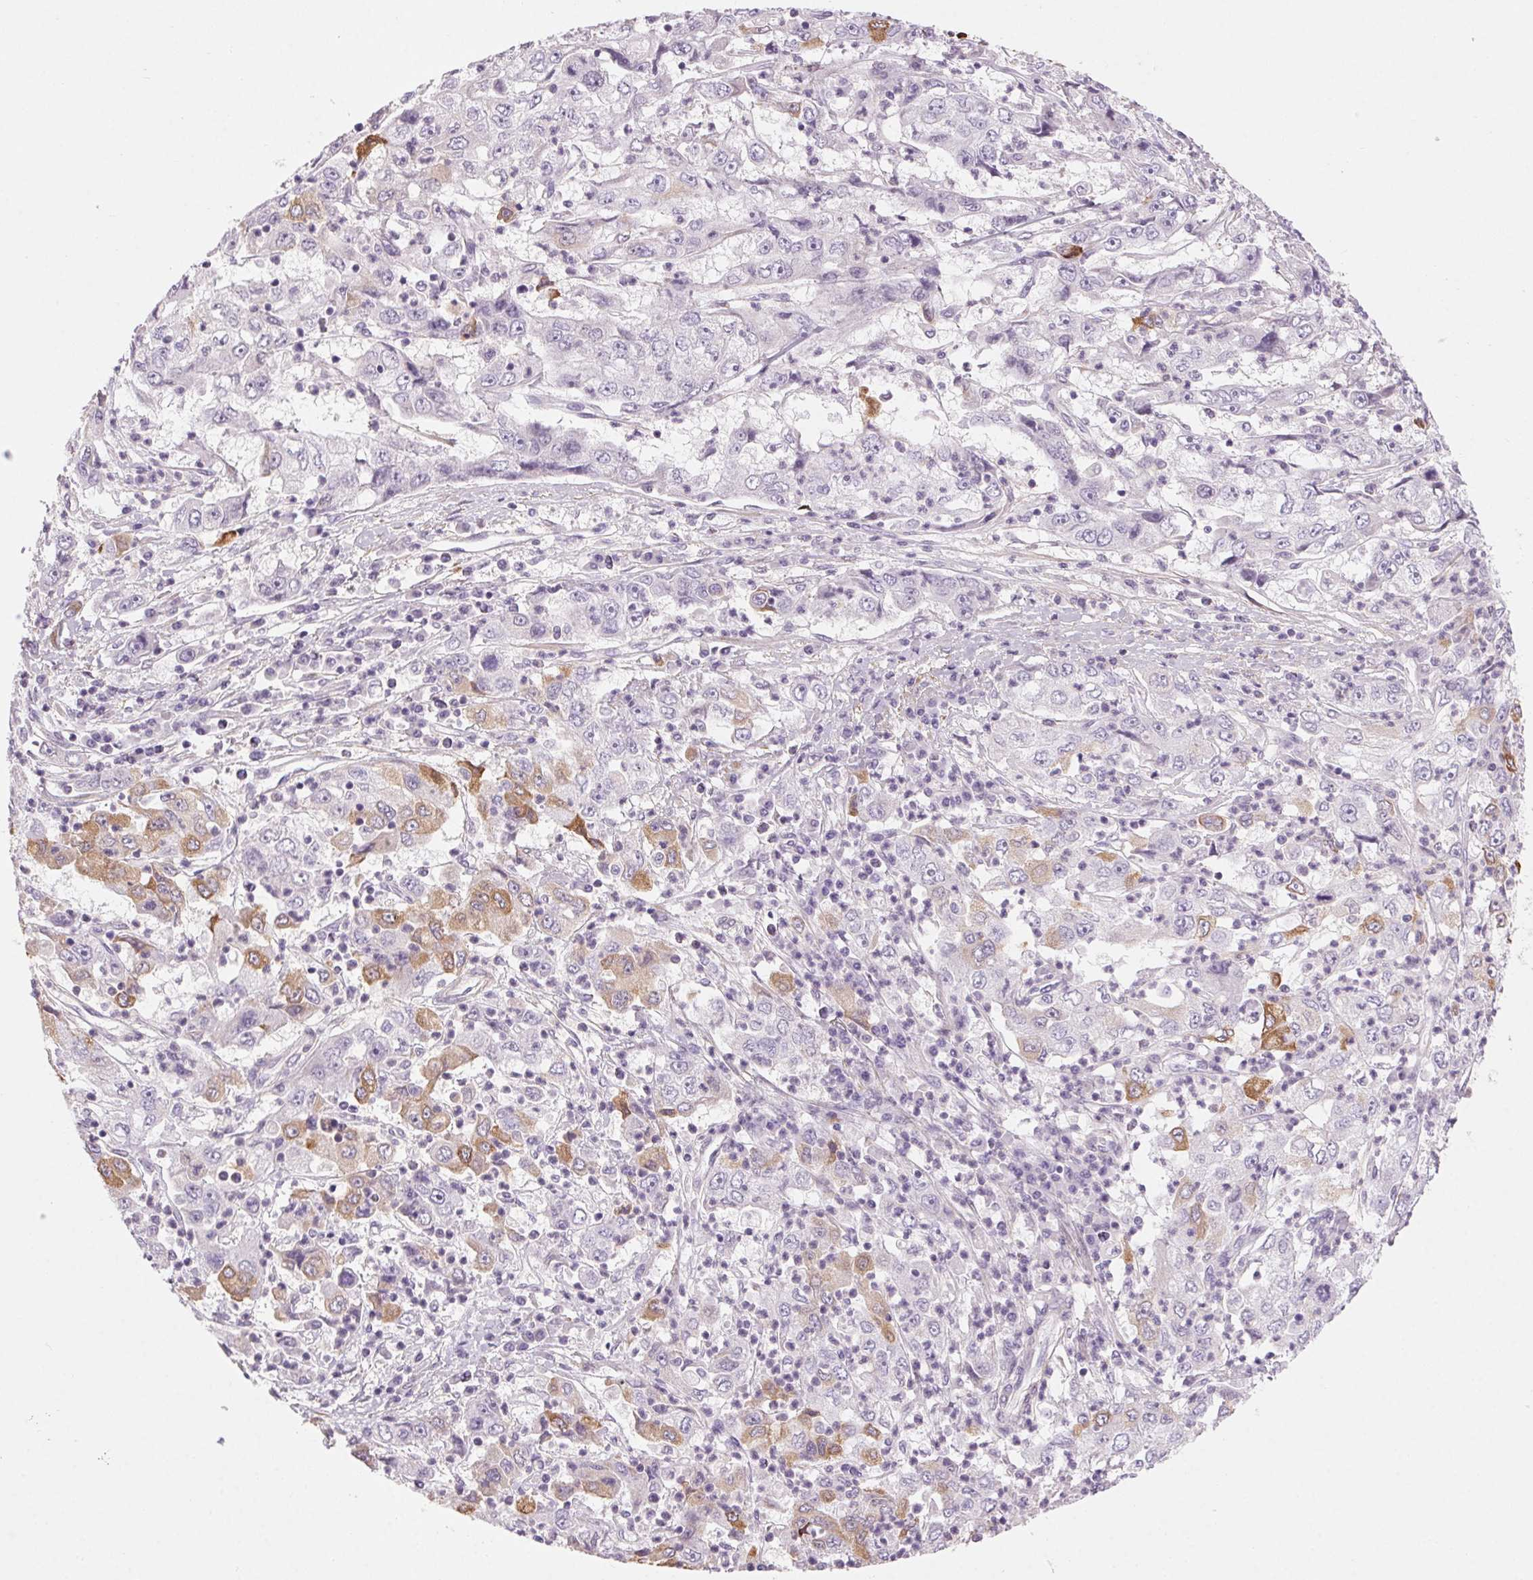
{"staining": {"intensity": "moderate", "quantity": "<25%", "location": "cytoplasmic/membranous"}, "tissue": "cervical cancer", "cell_type": "Tumor cells", "image_type": "cancer", "snomed": [{"axis": "morphology", "description": "Squamous cell carcinoma, NOS"}, {"axis": "topography", "description": "Cervix"}], "caption": "Cervical cancer (squamous cell carcinoma) tissue shows moderate cytoplasmic/membranous staining in approximately <25% of tumor cells, visualized by immunohistochemistry.", "gene": "HHLA2", "patient": {"sex": "female", "age": 36}}